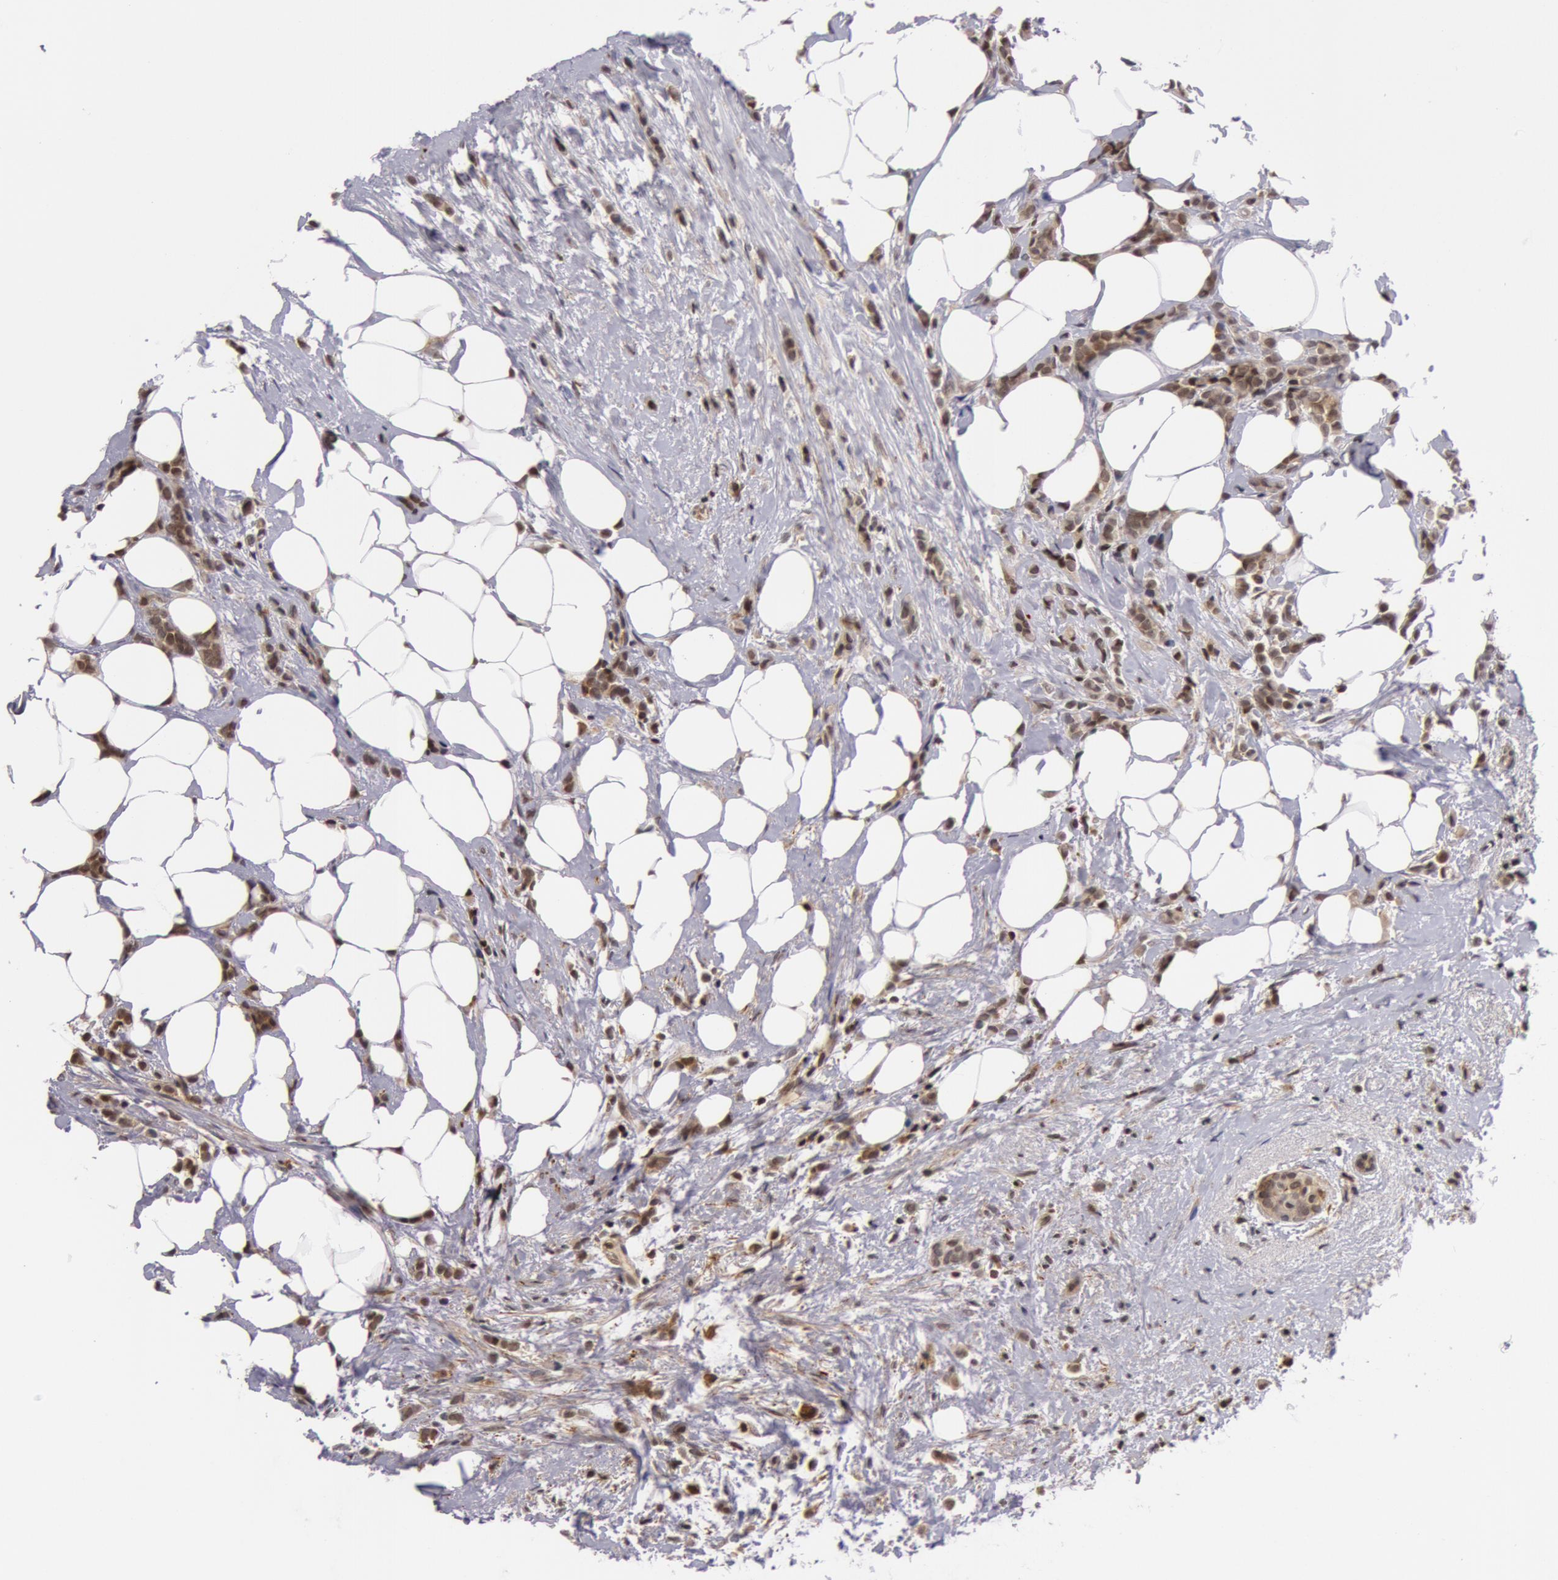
{"staining": {"intensity": "weak", "quantity": "25%-75%", "location": "nuclear"}, "tissue": "breast cancer", "cell_type": "Tumor cells", "image_type": "cancer", "snomed": [{"axis": "morphology", "description": "Lobular carcinoma"}, {"axis": "topography", "description": "Breast"}], "caption": "Weak nuclear positivity for a protein is appreciated in about 25%-75% of tumor cells of breast lobular carcinoma using immunohistochemistry.", "gene": "ZNF350", "patient": {"sex": "female", "age": 56}}